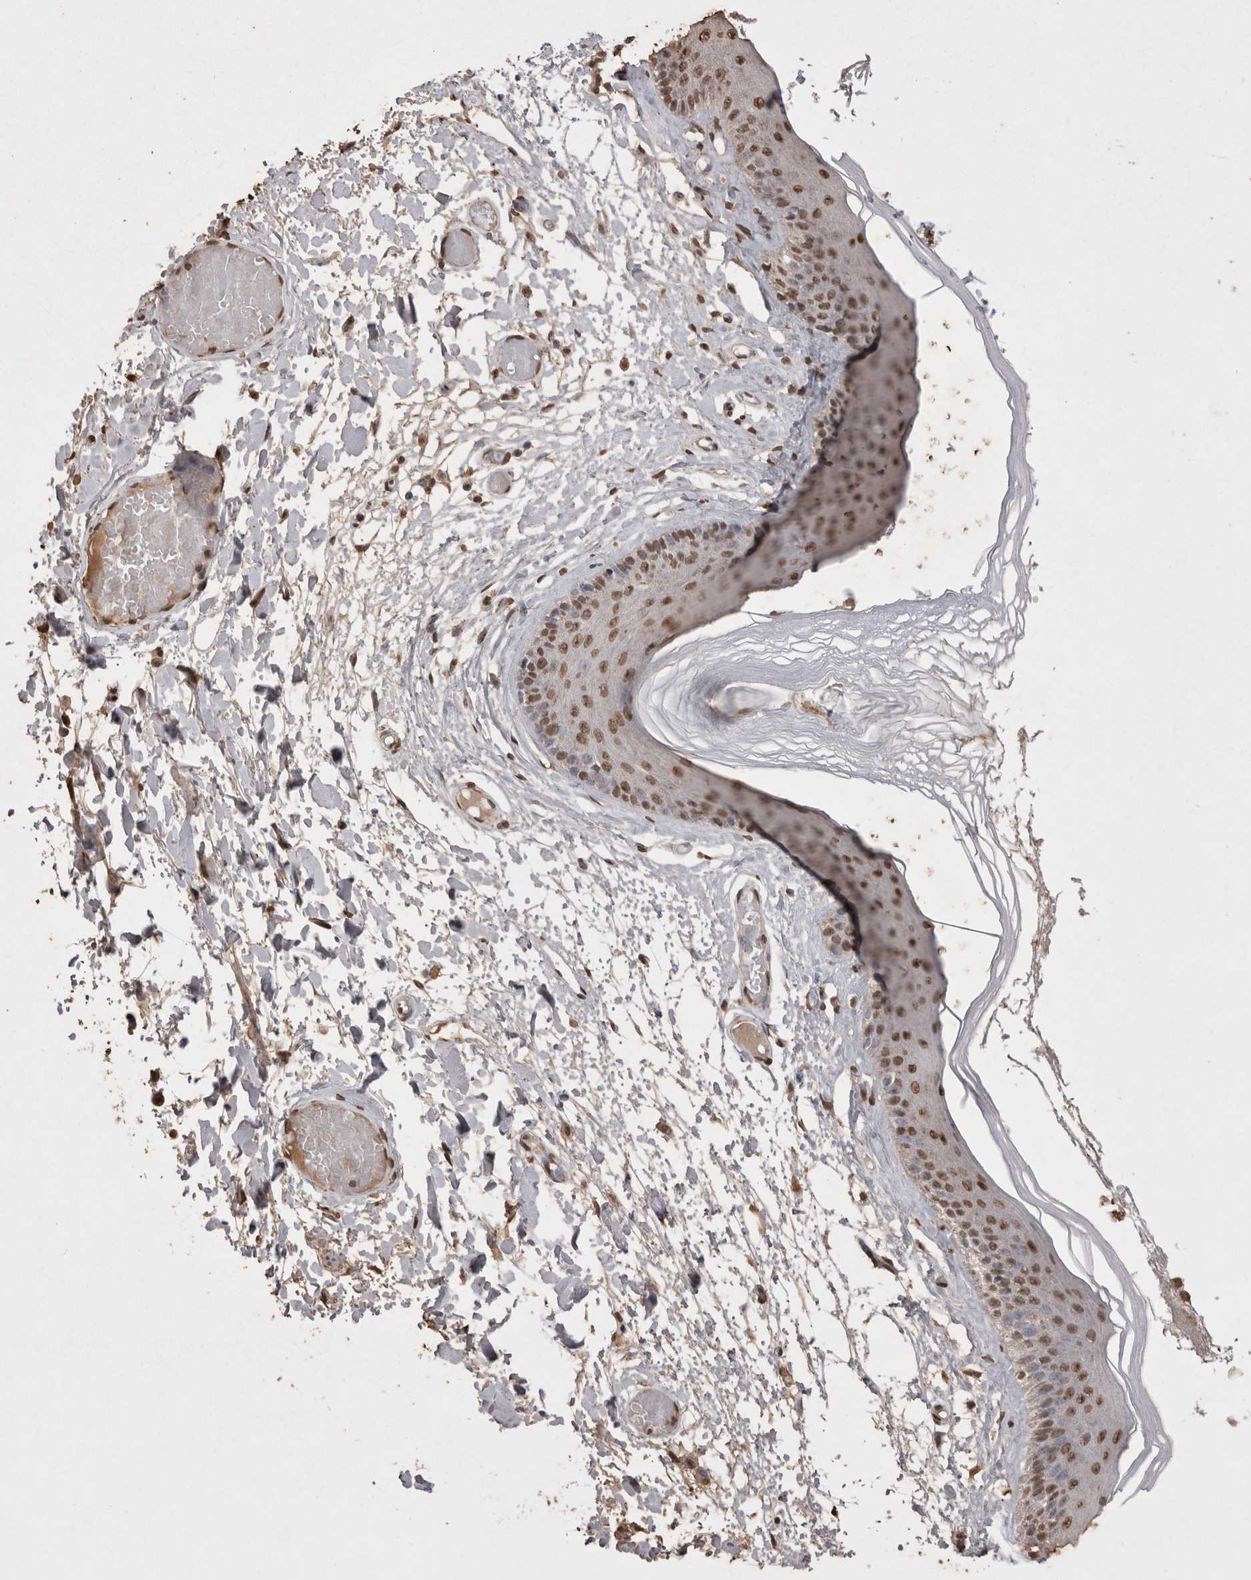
{"staining": {"intensity": "moderate", "quantity": ">75%", "location": "nuclear"}, "tissue": "skin", "cell_type": "Epidermal cells", "image_type": "normal", "snomed": [{"axis": "morphology", "description": "Normal tissue, NOS"}, {"axis": "topography", "description": "Vulva"}], "caption": "The micrograph demonstrates staining of unremarkable skin, revealing moderate nuclear protein positivity (brown color) within epidermal cells. The staining is performed using DAB (3,3'-diaminobenzidine) brown chromogen to label protein expression. The nuclei are counter-stained blue using hematoxylin.", "gene": "POU5F1", "patient": {"sex": "female", "age": 73}}